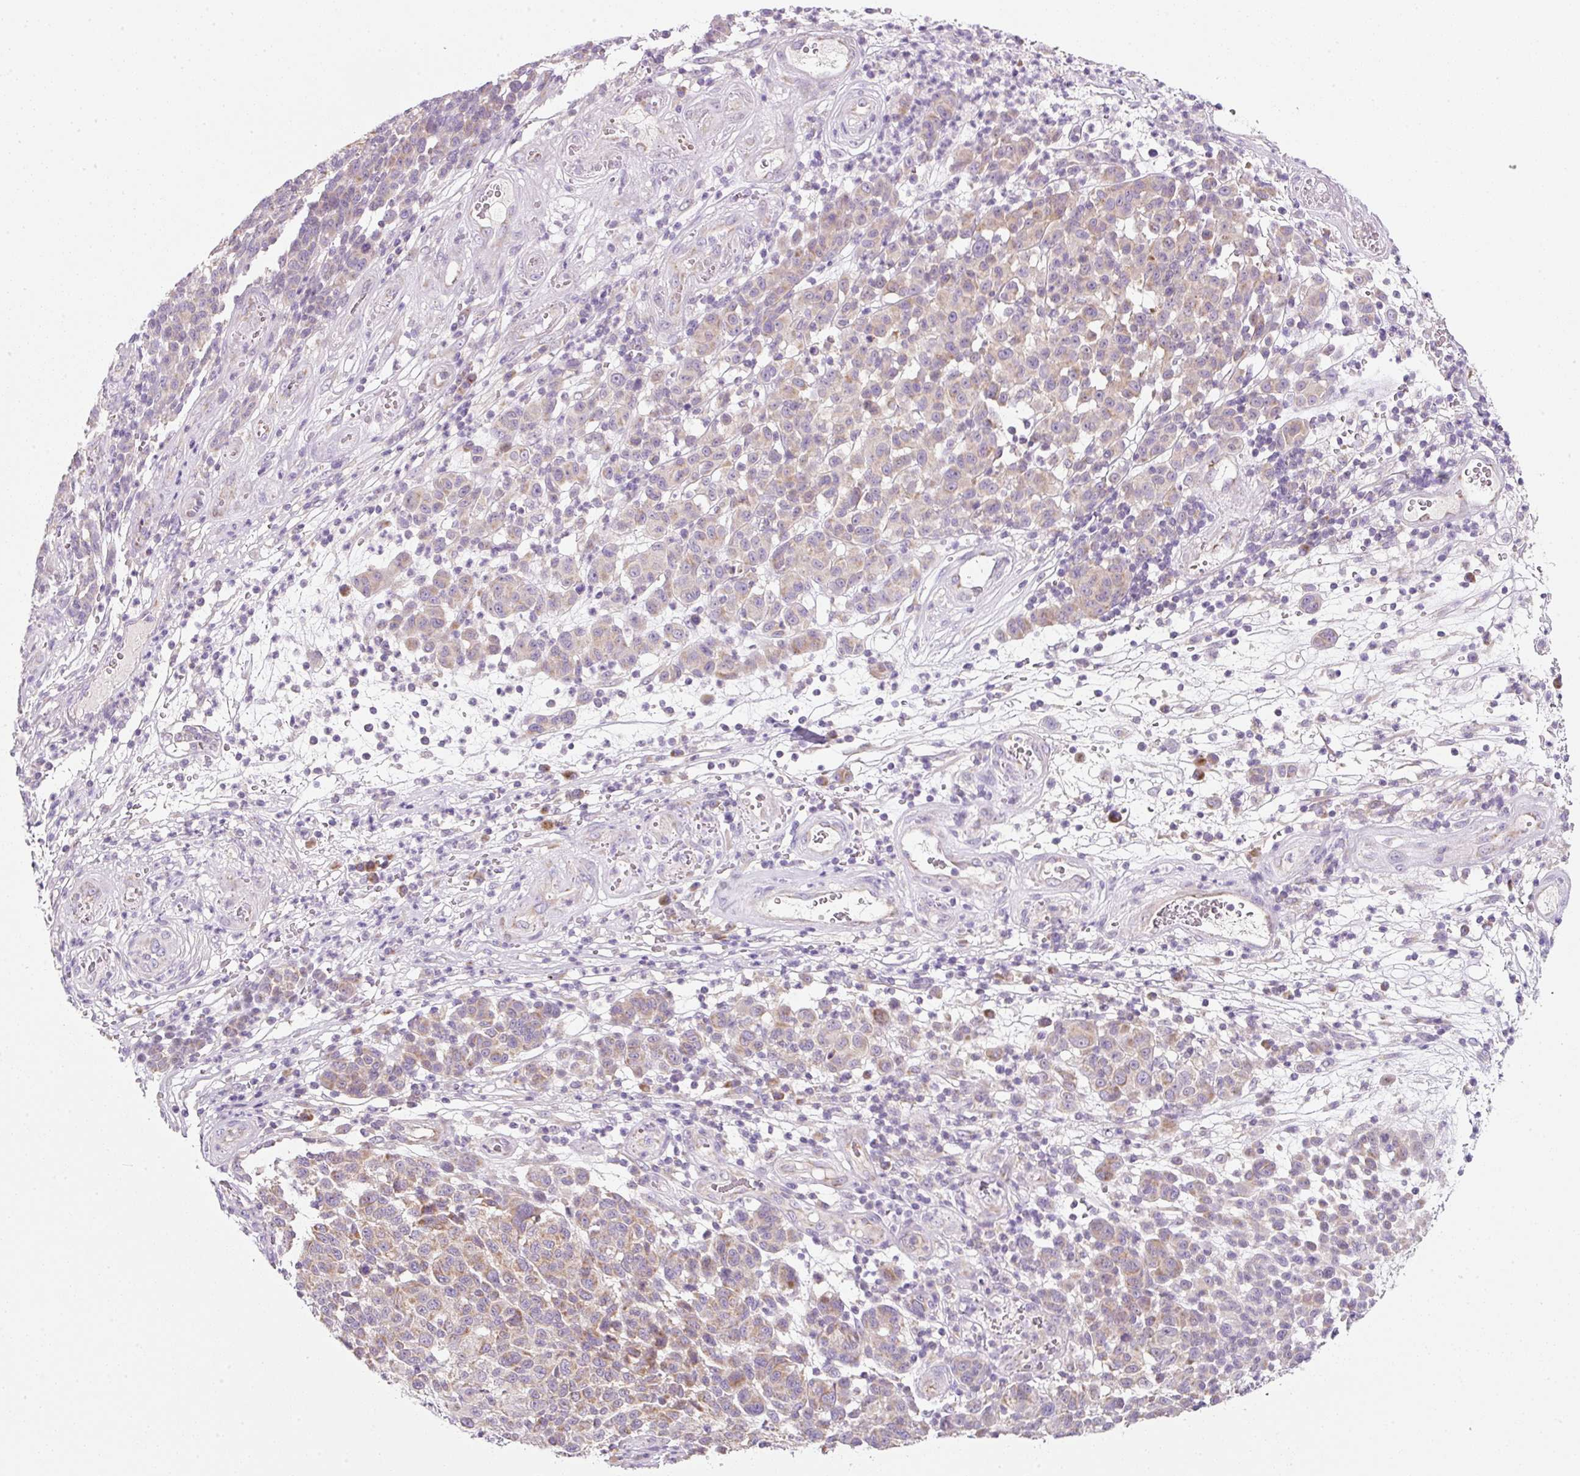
{"staining": {"intensity": "moderate", "quantity": "25%-75%", "location": "cytoplasmic/membranous"}, "tissue": "melanoma", "cell_type": "Tumor cells", "image_type": "cancer", "snomed": [{"axis": "morphology", "description": "Malignant melanoma, NOS"}, {"axis": "topography", "description": "Skin"}], "caption": "The image demonstrates staining of malignant melanoma, revealing moderate cytoplasmic/membranous protein expression (brown color) within tumor cells.", "gene": "NDUFA1", "patient": {"sex": "male", "age": 49}}